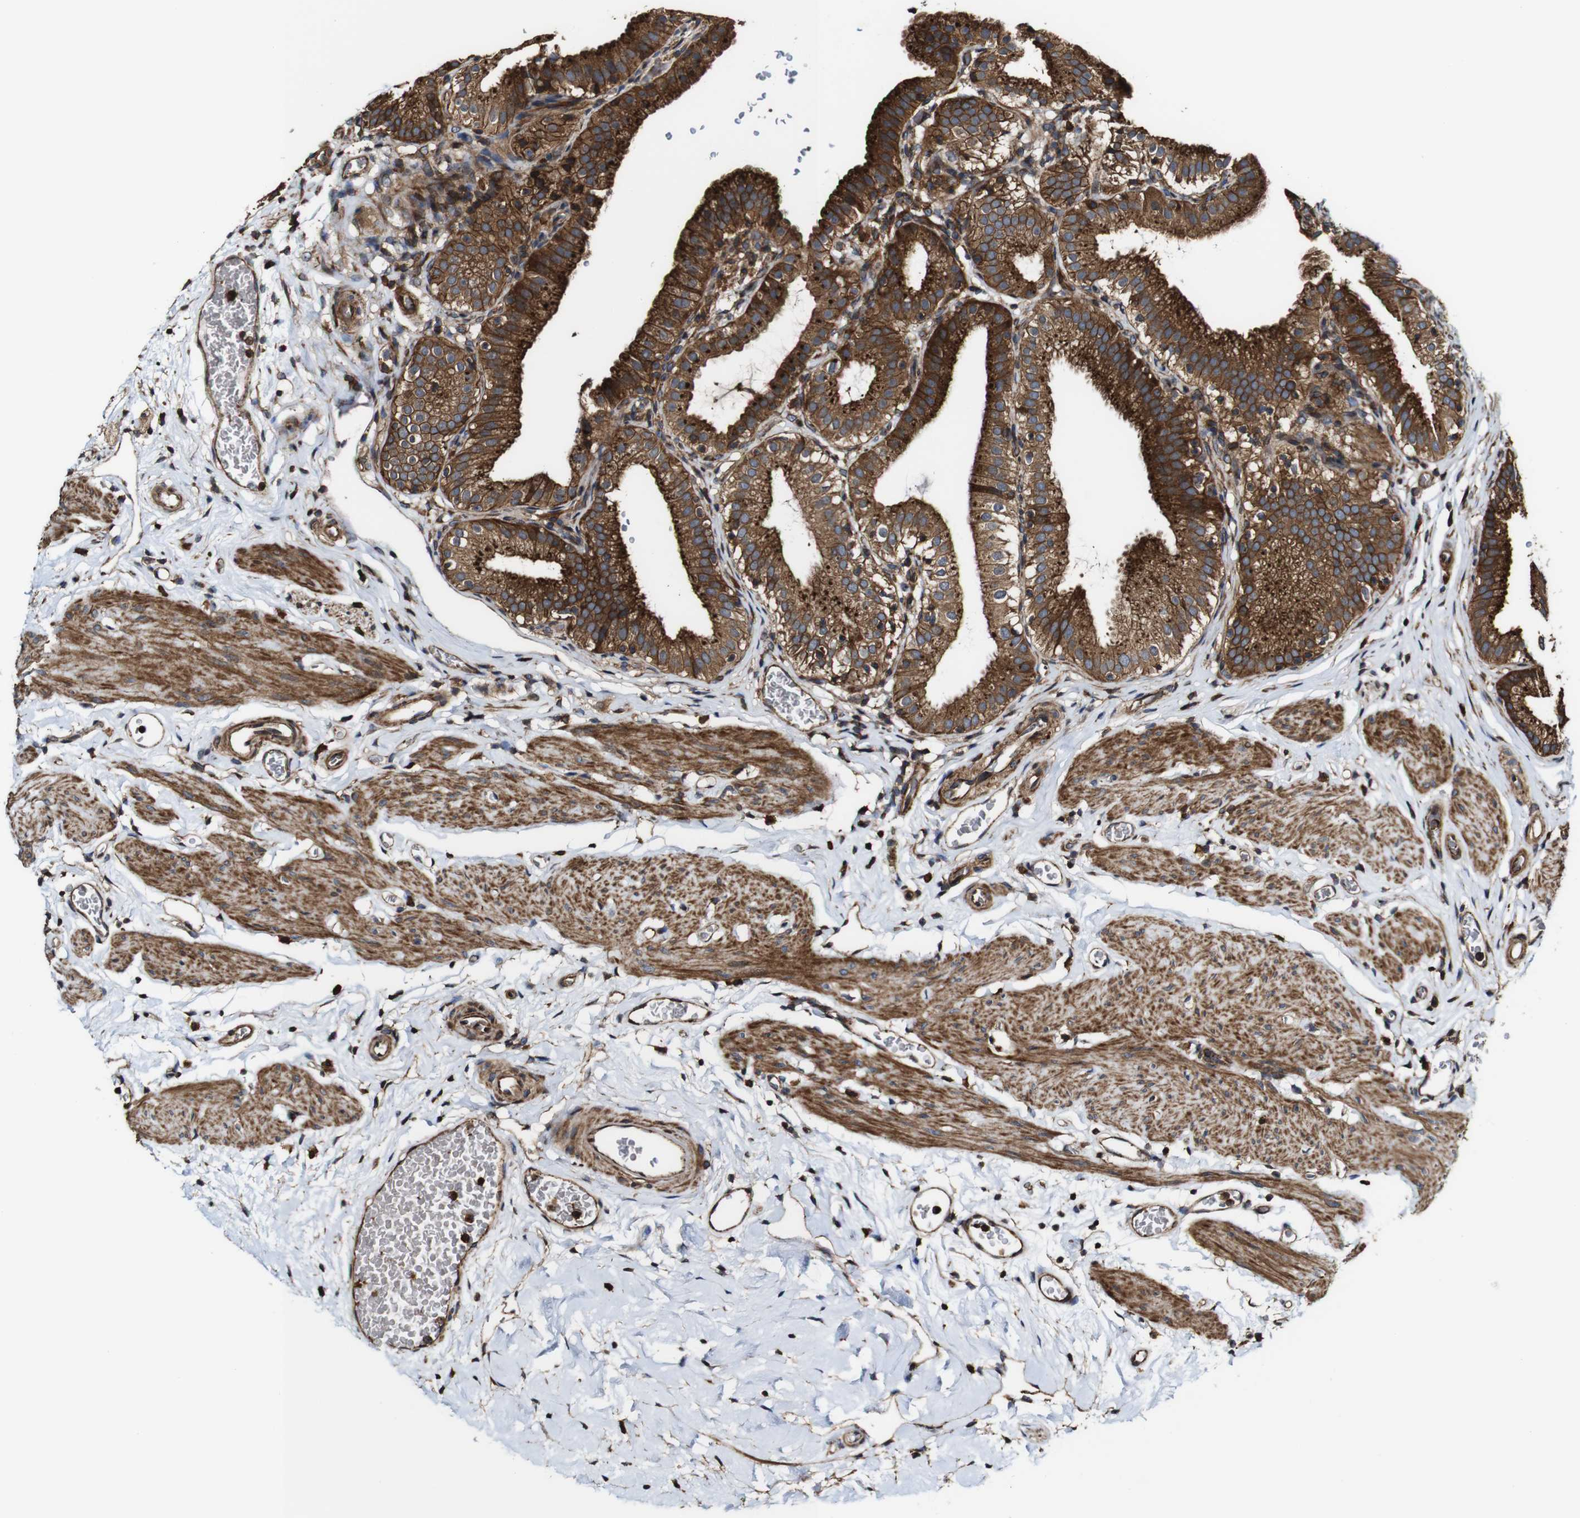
{"staining": {"intensity": "strong", "quantity": ">75%", "location": "cytoplasmic/membranous"}, "tissue": "gallbladder", "cell_type": "Glandular cells", "image_type": "normal", "snomed": [{"axis": "morphology", "description": "Normal tissue, NOS"}, {"axis": "topography", "description": "Gallbladder"}], "caption": "Immunohistochemistry of unremarkable gallbladder displays high levels of strong cytoplasmic/membranous expression in about >75% of glandular cells.", "gene": "TNIK", "patient": {"sex": "male", "age": 54}}